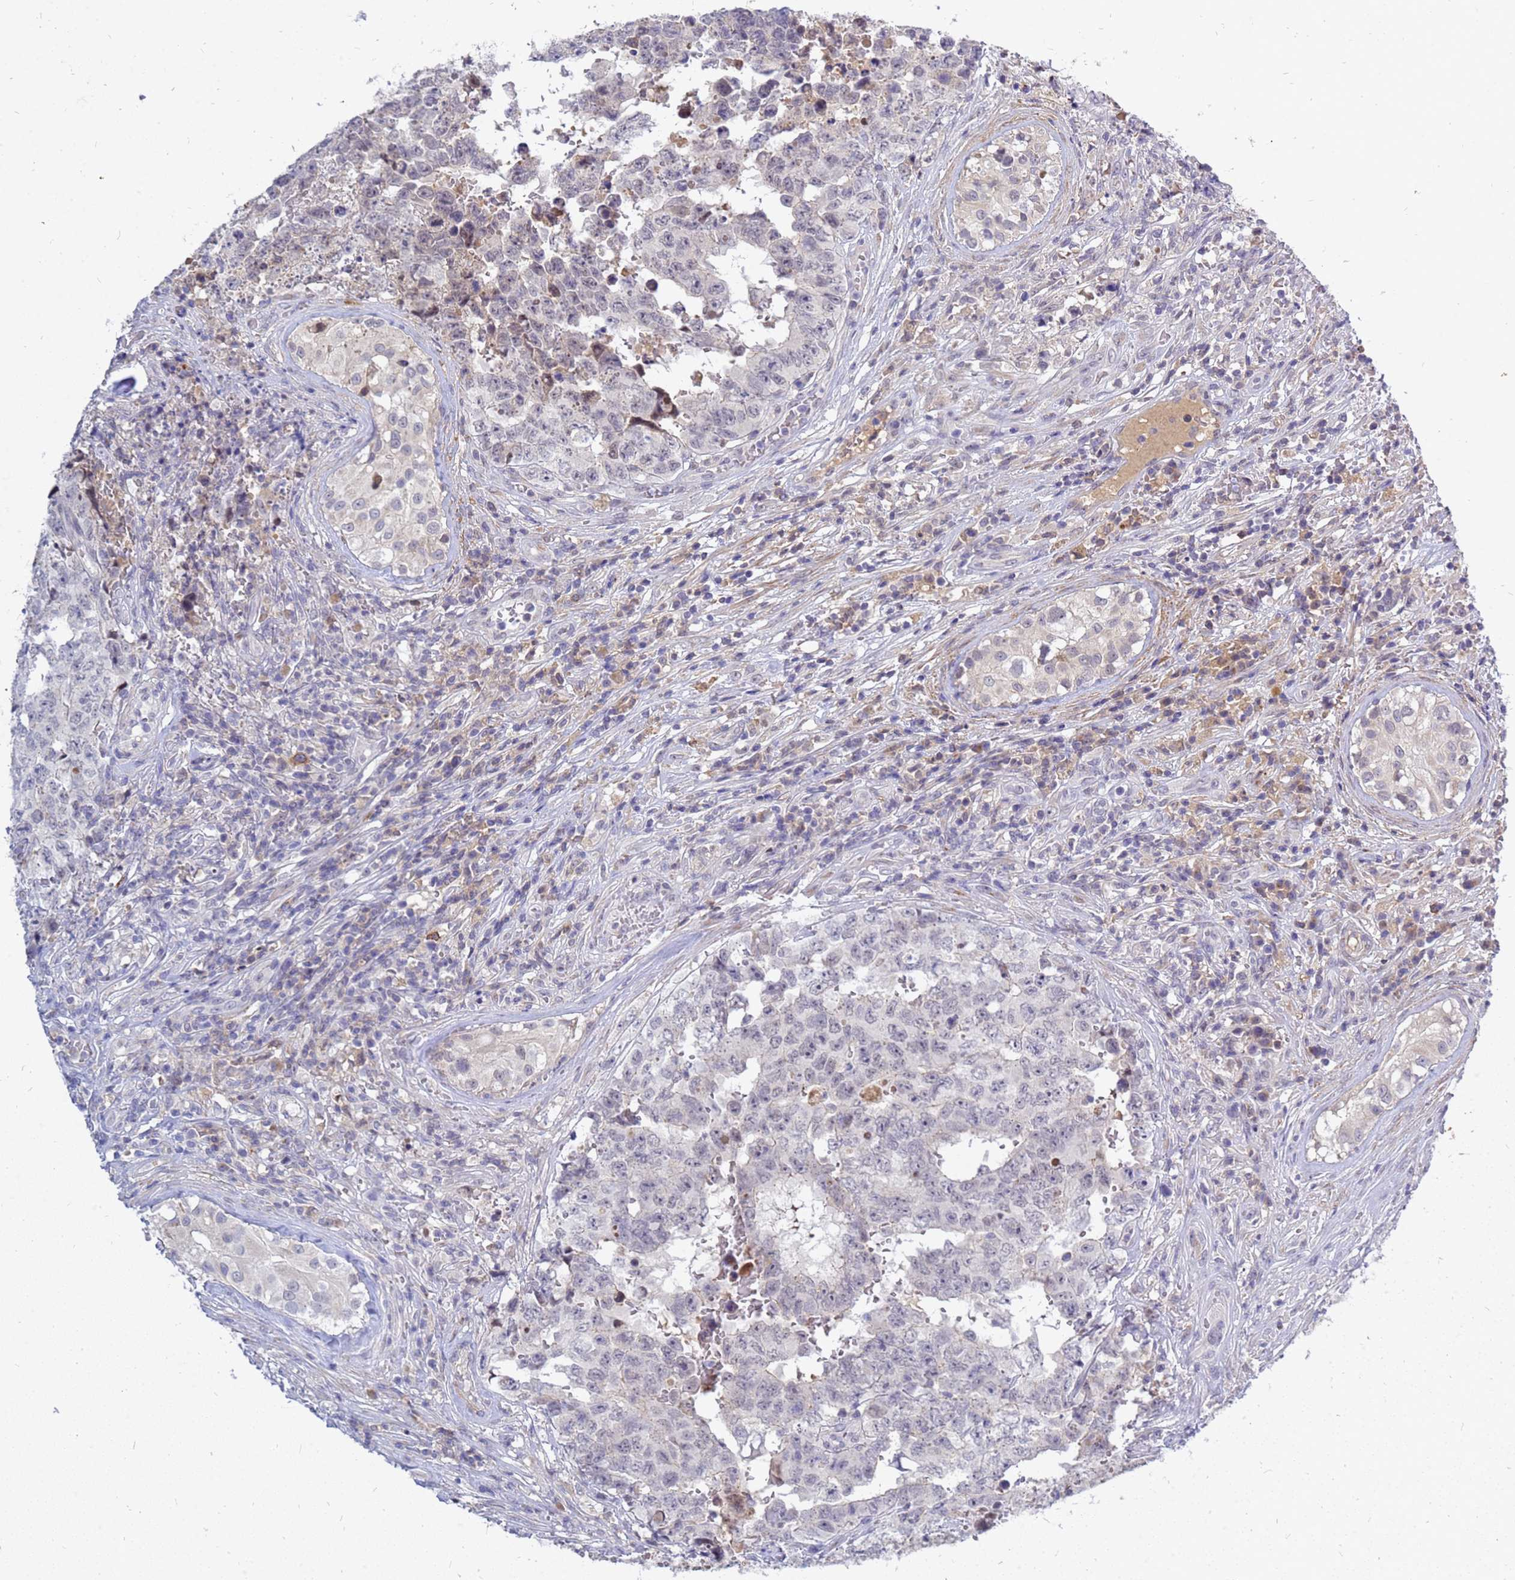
{"staining": {"intensity": "negative", "quantity": "none", "location": "none"}, "tissue": "testis cancer", "cell_type": "Tumor cells", "image_type": "cancer", "snomed": [{"axis": "morphology", "description": "Normal tissue, NOS"}, {"axis": "morphology", "description": "Carcinoma, Embryonal, NOS"}, {"axis": "topography", "description": "Testis"}, {"axis": "topography", "description": "Epididymis"}], "caption": "Immunohistochemical staining of human testis cancer (embryonal carcinoma) demonstrates no significant positivity in tumor cells.", "gene": "SRGAP3", "patient": {"sex": "male", "age": 25}}